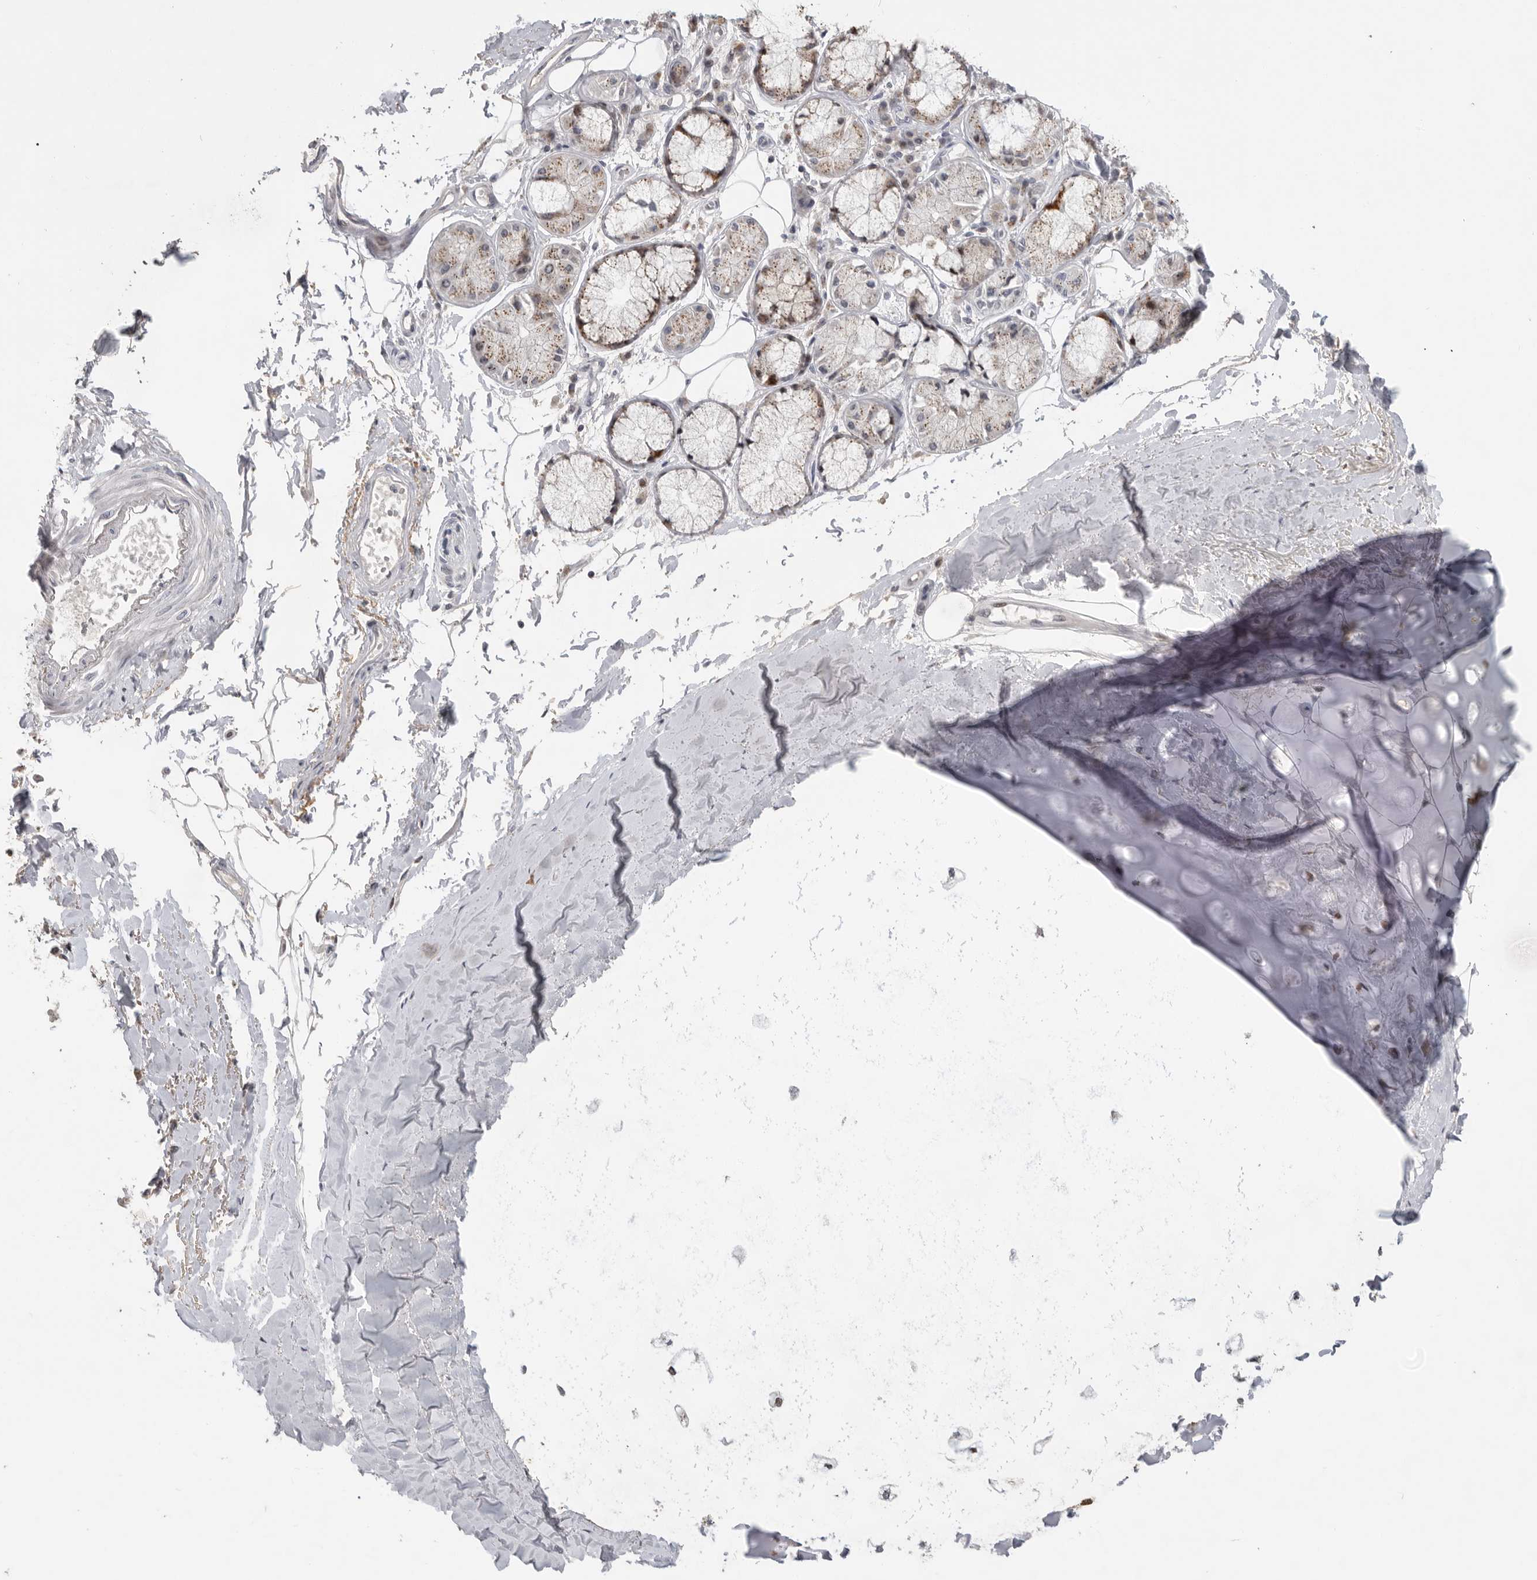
{"staining": {"intensity": "negative", "quantity": "none", "location": "none"}, "tissue": "adipose tissue", "cell_type": "Adipocytes", "image_type": "normal", "snomed": [{"axis": "morphology", "description": "Normal tissue, NOS"}, {"axis": "topography", "description": "Bronchus"}], "caption": "Adipocytes show no significant expression in unremarkable adipose tissue. Brightfield microscopy of IHC stained with DAB (3,3'-diaminobenzidine) (brown) and hematoxylin (blue), captured at high magnification.", "gene": "PCMTD1", "patient": {"sex": "male", "age": 66}}